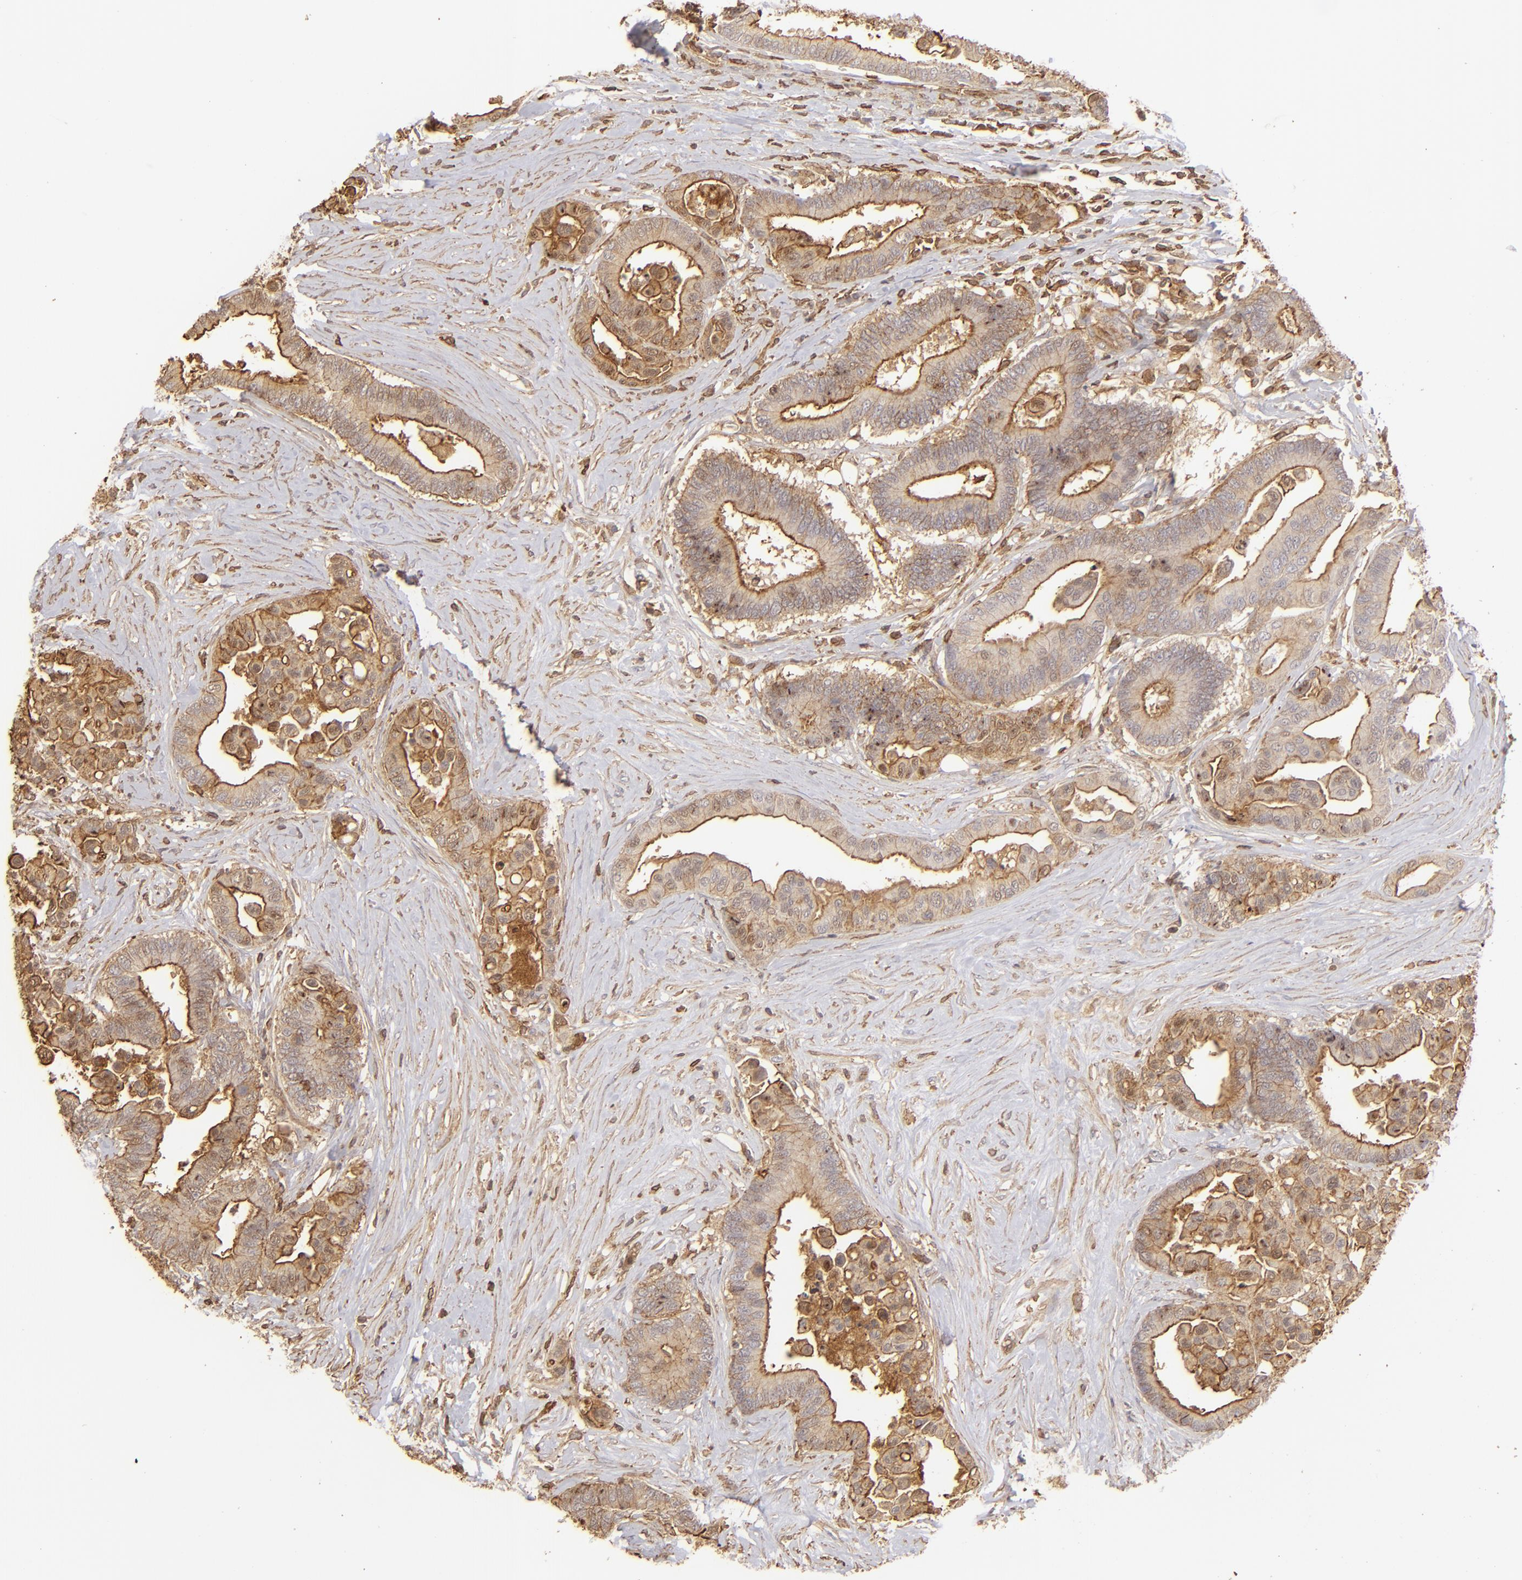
{"staining": {"intensity": "moderate", "quantity": ">75%", "location": "cytoplasmic/membranous"}, "tissue": "colorectal cancer", "cell_type": "Tumor cells", "image_type": "cancer", "snomed": [{"axis": "morphology", "description": "Adenocarcinoma, NOS"}, {"axis": "topography", "description": "Colon"}], "caption": "Colorectal cancer (adenocarcinoma) stained with DAB IHC reveals medium levels of moderate cytoplasmic/membranous staining in about >75% of tumor cells.", "gene": "ACTB", "patient": {"sex": "male", "age": 82}}